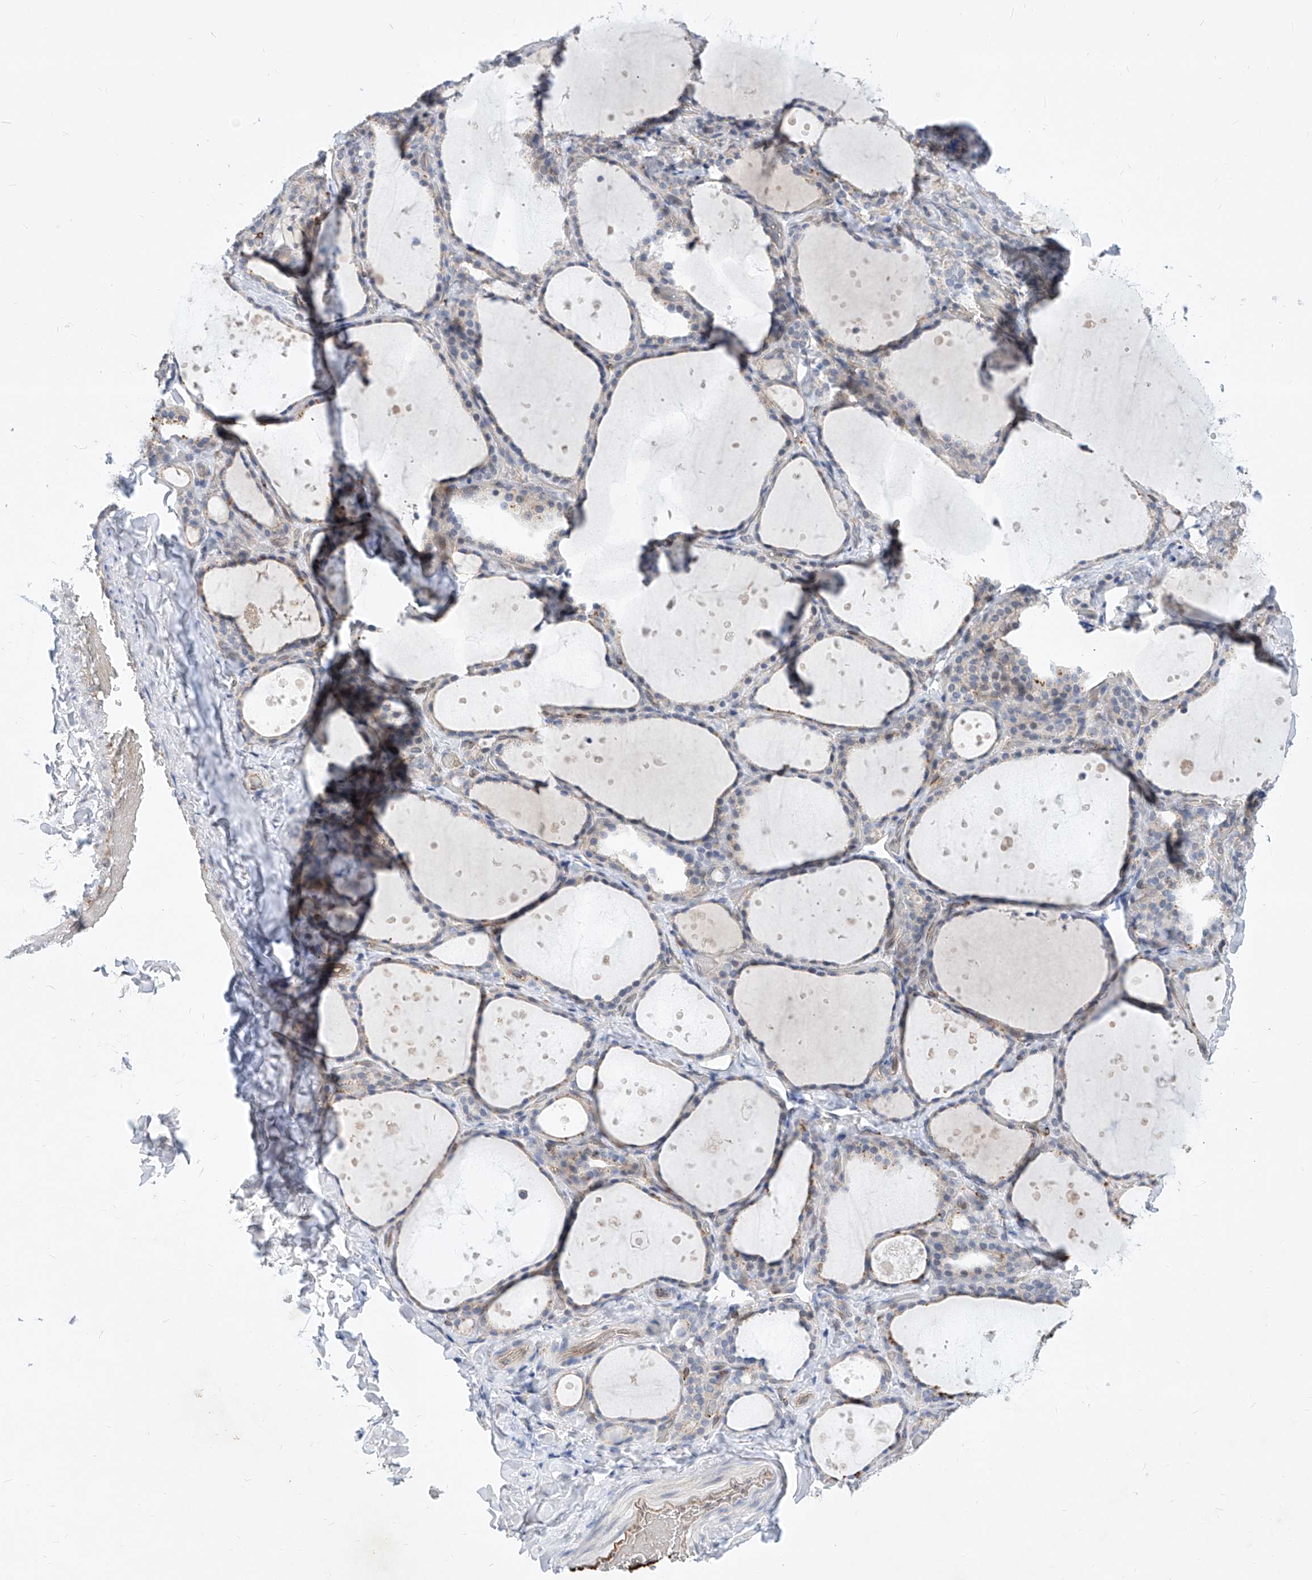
{"staining": {"intensity": "negative", "quantity": "none", "location": "none"}, "tissue": "thyroid gland", "cell_type": "Glandular cells", "image_type": "normal", "snomed": [{"axis": "morphology", "description": "Normal tissue, NOS"}, {"axis": "topography", "description": "Thyroid gland"}], "caption": "Immunohistochemistry (IHC) of normal human thyroid gland shows no expression in glandular cells. The staining is performed using DAB (3,3'-diaminobenzidine) brown chromogen with nuclei counter-stained in using hematoxylin.", "gene": "MX2", "patient": {"sex": "female", "age": 44}}